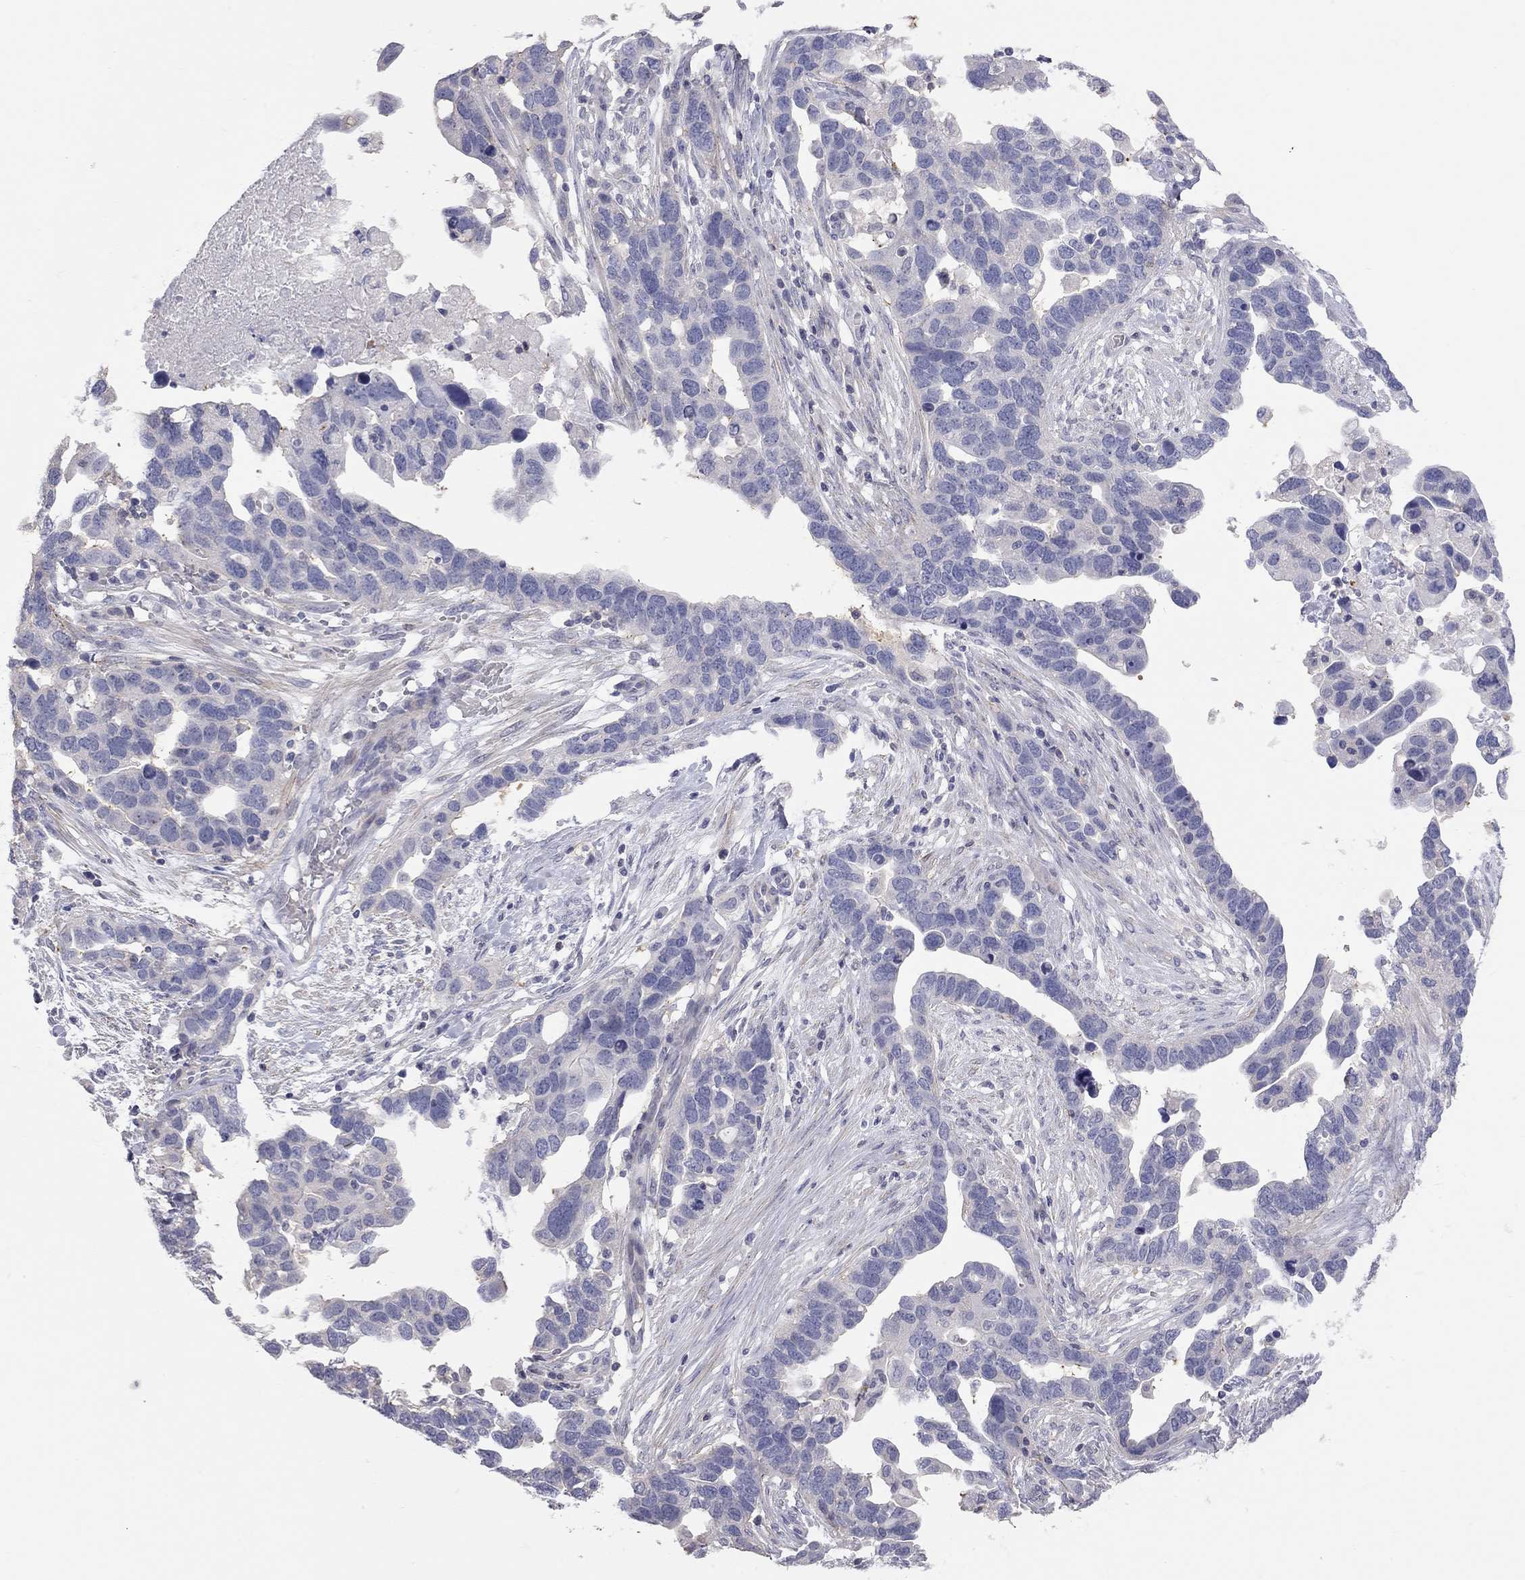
{"staining": {"intensity": "negative", "quantity": "none", "location": "none"}, "tissue": "ovarian cancer", "cell_type": "Tumor cells", "image_type": "cancer", "snomed": [{"axis": "morphology", "description": "Cystadenocarcinoma, serous, NOS"}, {"axis": "topography", "description": "Ovary"}], "caption": "This photomicrograph is of ovarian serous cystadenocarcinoma stained with immunohistochemistry (IHC) to label a protein in brown with the nuclei are counter-stained blue. There is no positivity in tumor cells. Brightfield microscopy of IHC stained with DAB (3,3'-diaminobenzidine) (brown) and hematoxylin (blue), captured at high magnification.", "gene": "ADCYAP1", "patient": {"sex": "female", "age": 54}}